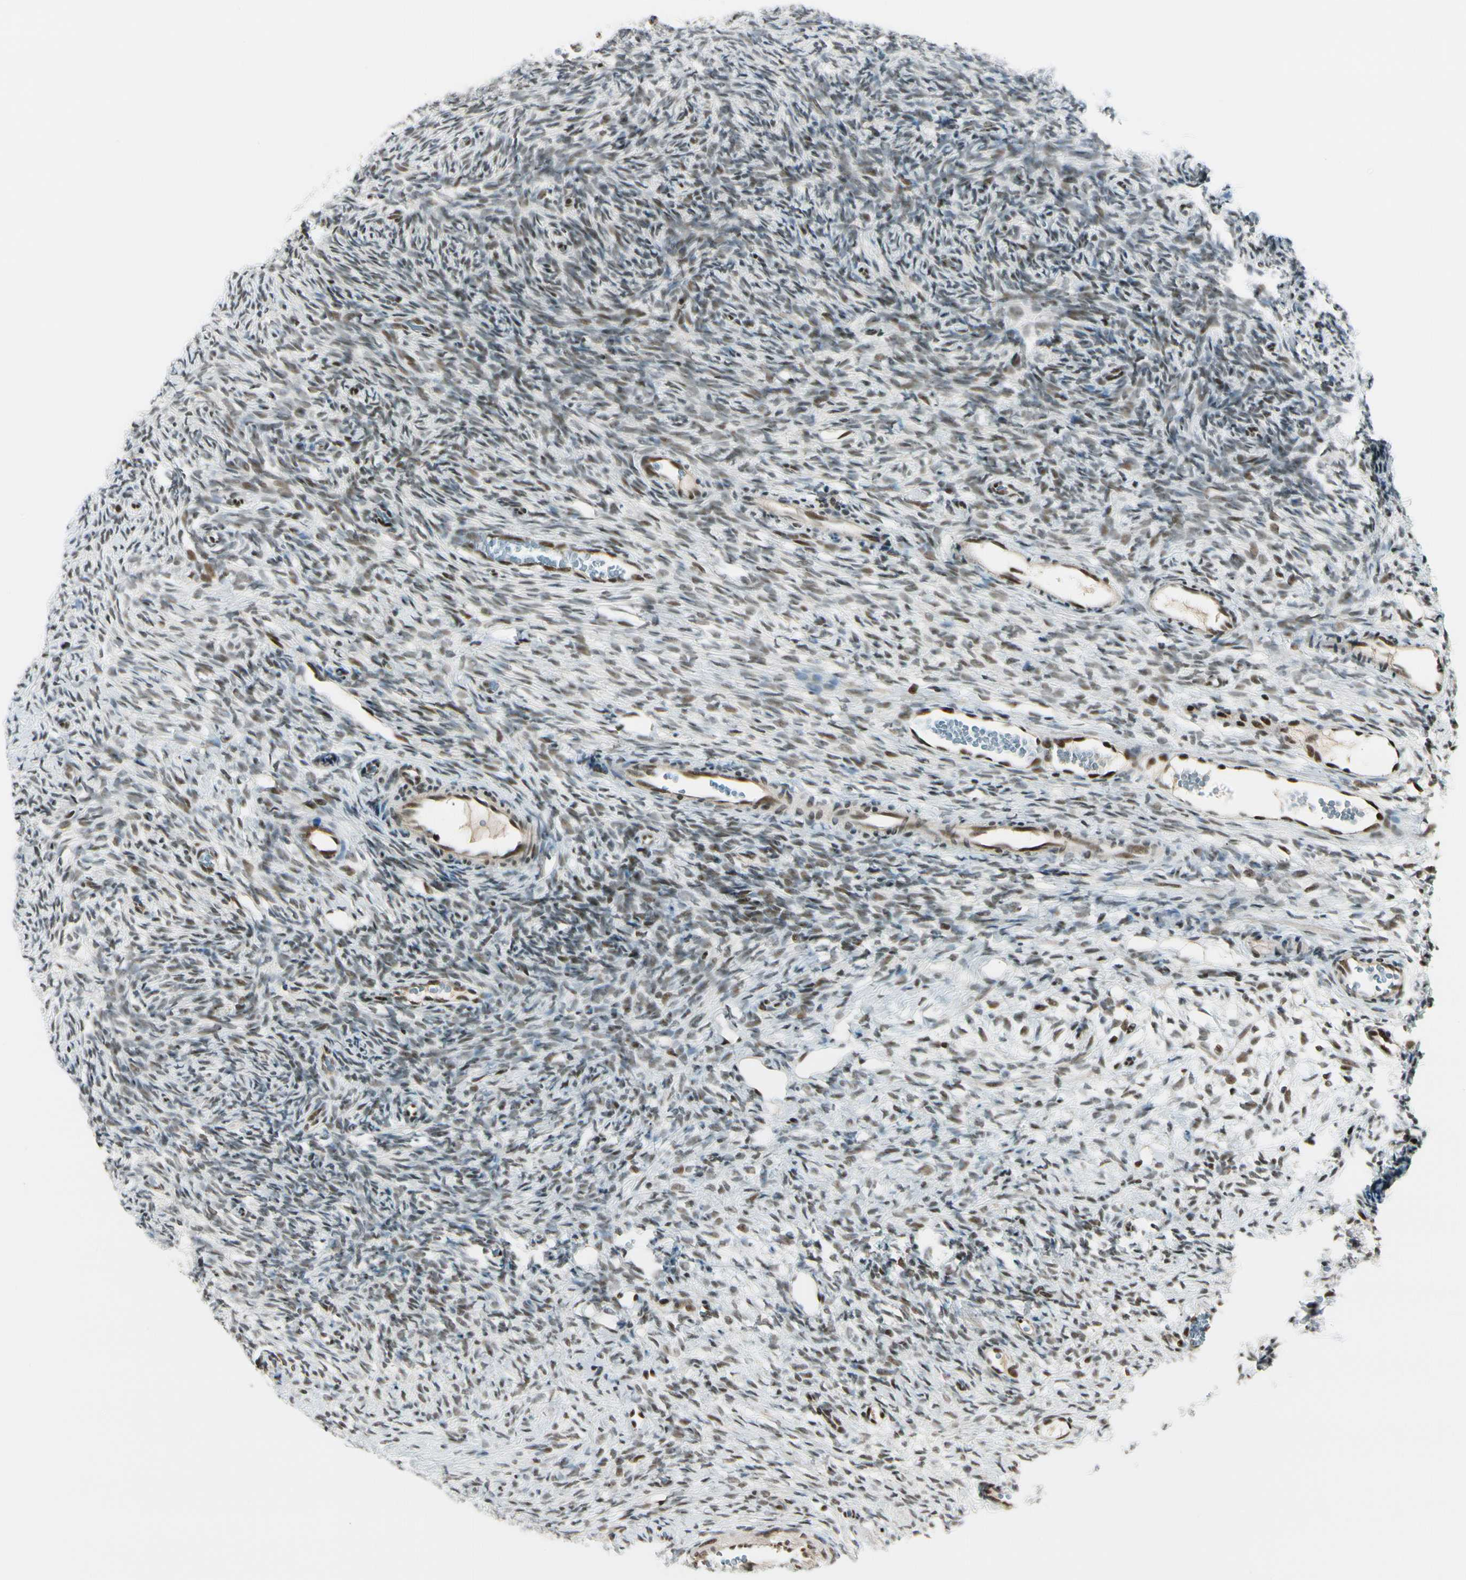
{"staining": {"intensity": "moderate", "quantity": ">75%", "location": "nuclear"}, "tissue": "ovary", "cell_type": "Ovarian stroma cells", "image_type": "normal", "snomed": [{"axis": "morphology", "description": "Normal tissue, NOS"}, {"axis": "topography", "description": "Ovary"}], "caption": "Immunohistochemistry staining of benign ovary, which demonstrates medium levels of moderate nuclear positivity in about >75% of ovarian stroma cells indicating moderate nuclear protein expression. The staining was performed using DAB (3,3'-diaminobenzidine) (brown) for protein detection and nuclei were counterstained in hematoxylin (blue).", "gene": "DAXX", "patient": {"sex": "female", "age": 35}}